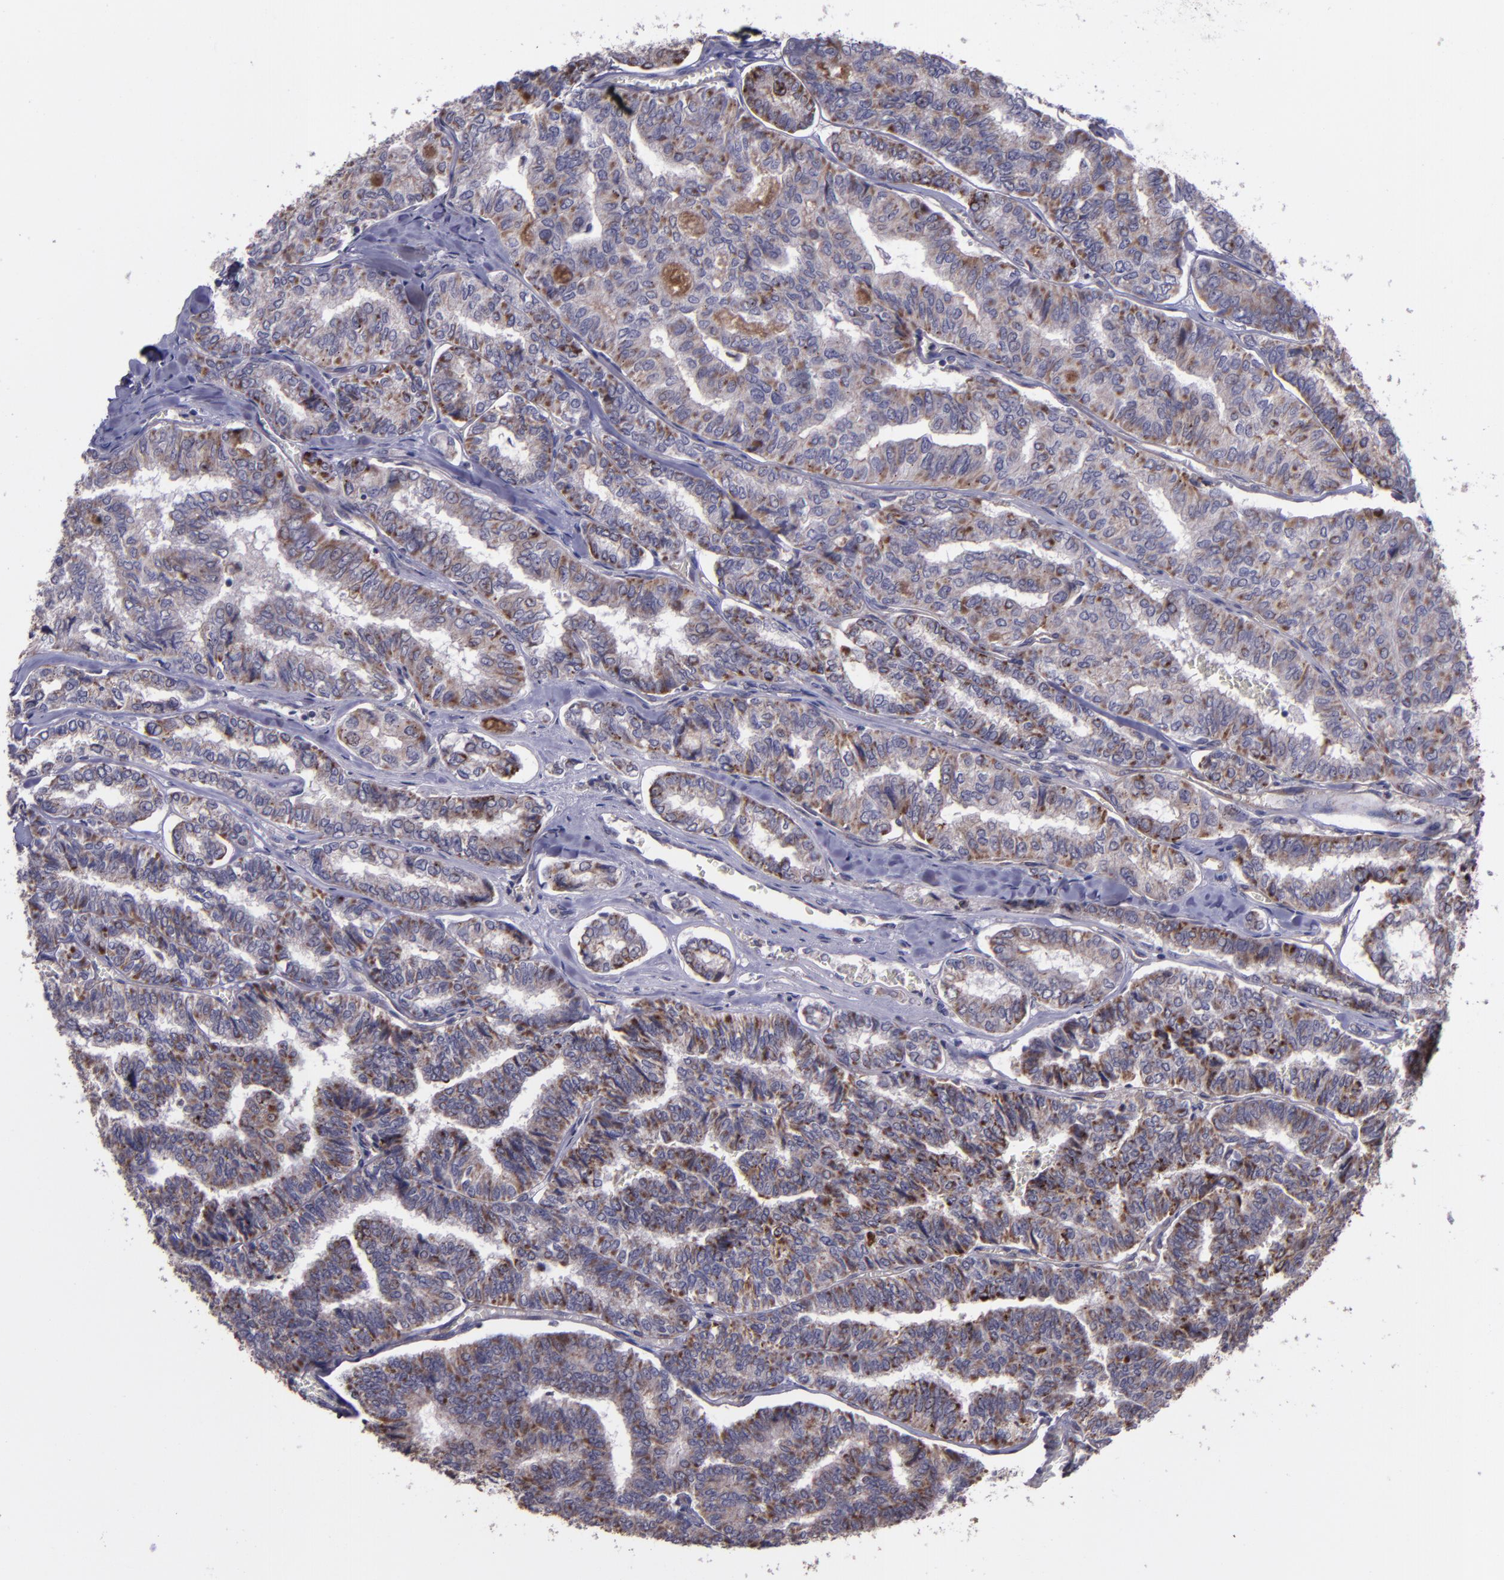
{"staining": {"intensity": "moderate", "quantity": ">75%", "location": "cytoplasmic/membranous"}, "tissue": "thyroid cancer", "cell_type": "Tumor cells", "image_type": "cancer", "snomed": [{"axis": "morphology", "description": "Papillary adenocarcinoma, NOS"}, {"axis": "topography", "description": "Thyroid gland"}], "caption": "Immunohistochemical staining of thyroid cancer exhibits medium levels of moderate cytoplasmic/membranous expression in approximately >75% of tumor cells. (DAB IHC with brightfield microscopy, high magnification).", "gene": "LONP1", "patient": {"sex": "female", "age": 35}}